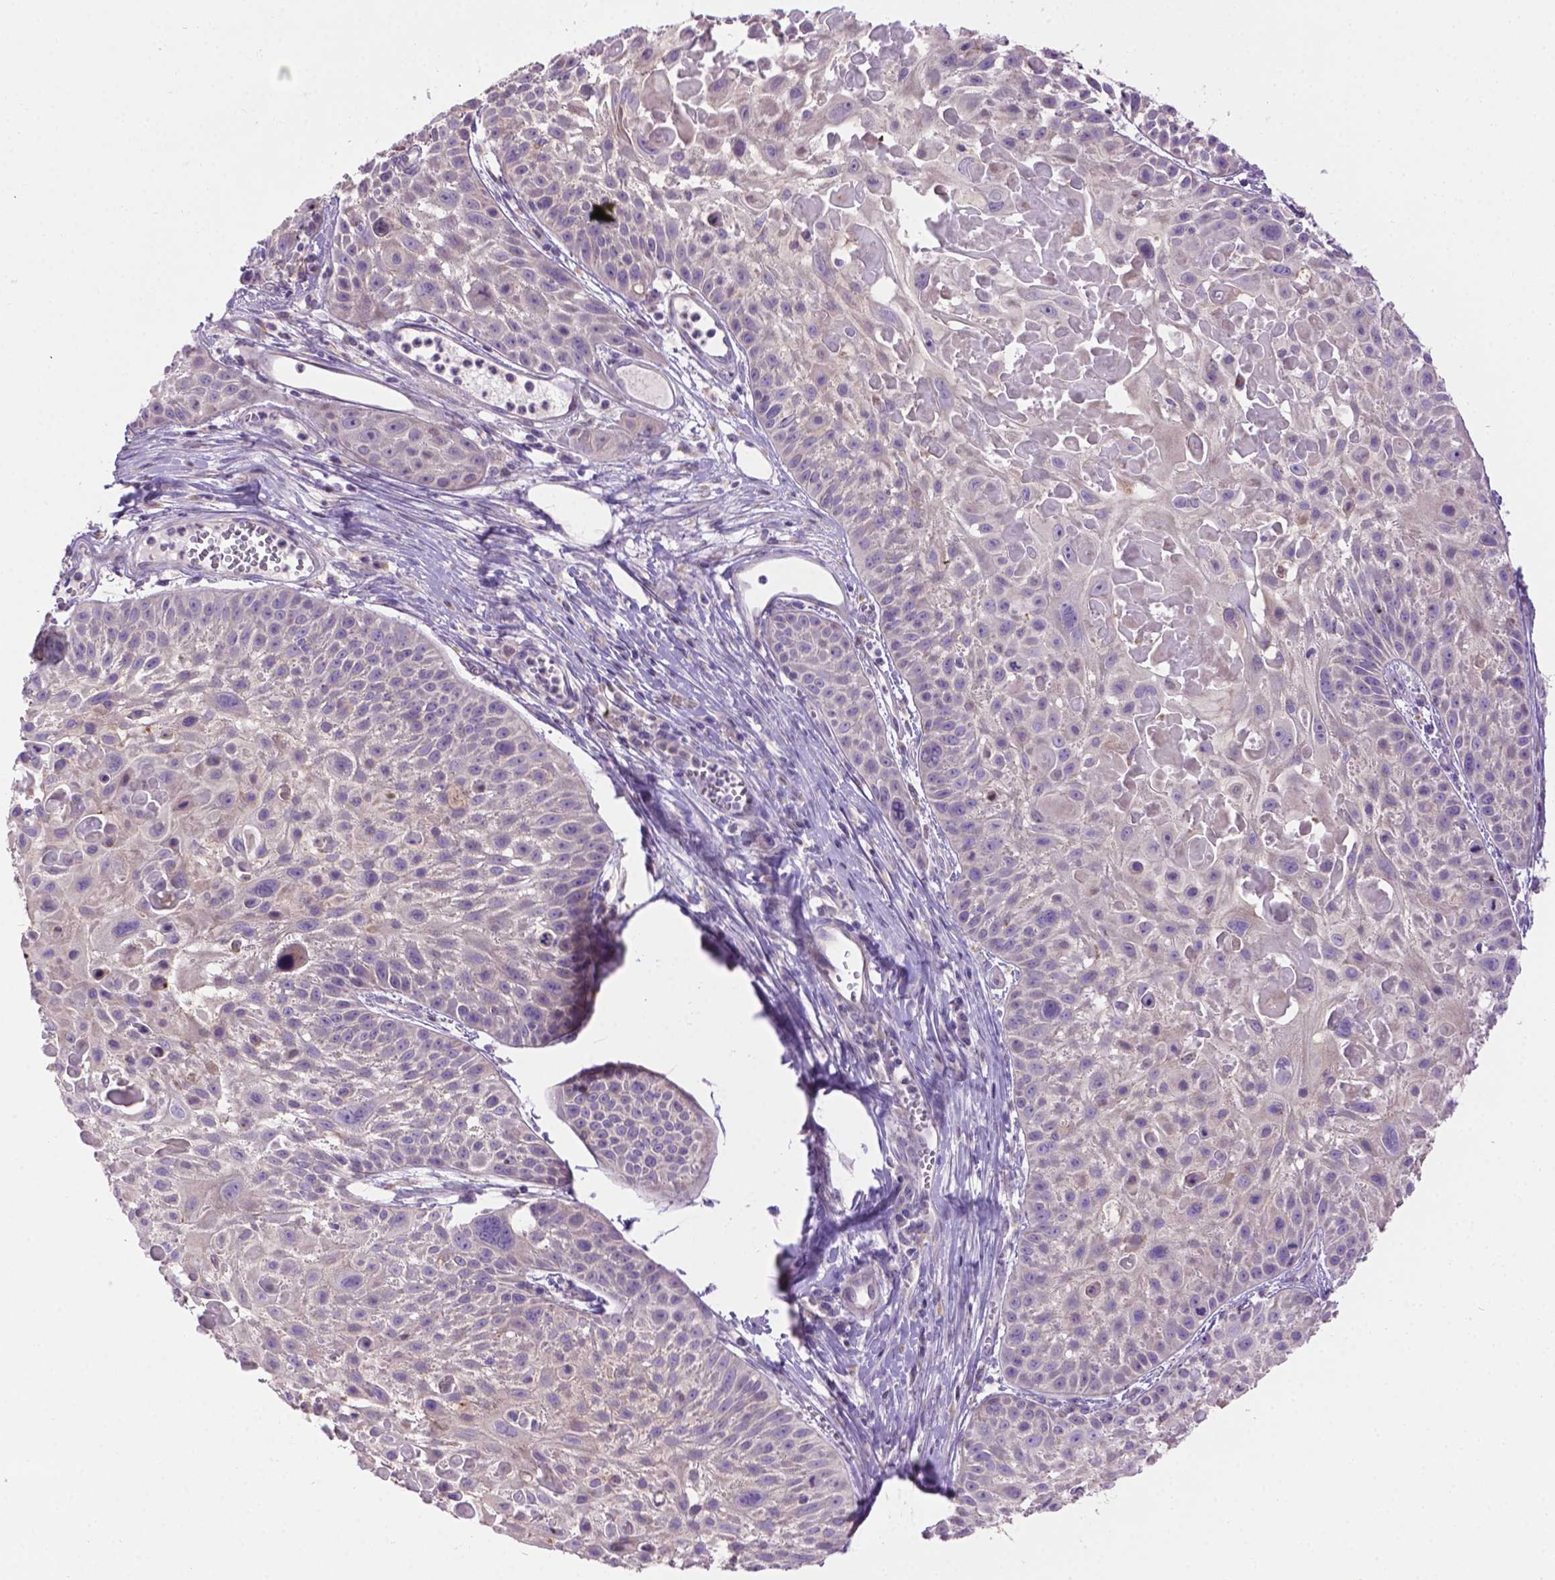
{"staining": {"intensity": "negative", "quantity": "none", "location": "none"}, "tissue": "skin cancer", "cell_type": "Tumor cells", "image_type": "cancer", "snomed": [{"axis": "morphology", "description": "Squamous cell carcinoma, NOS"}, {"axis": "topography", "description": "Skin"}, {"axis": "topography", "description": "Anal"}], "caption": "Tumor cells are negative for brown protein staining in squamous cell carcinoma (skin).", "gene": "CDH7", "patient": {"sex": "female", "age": 75}}